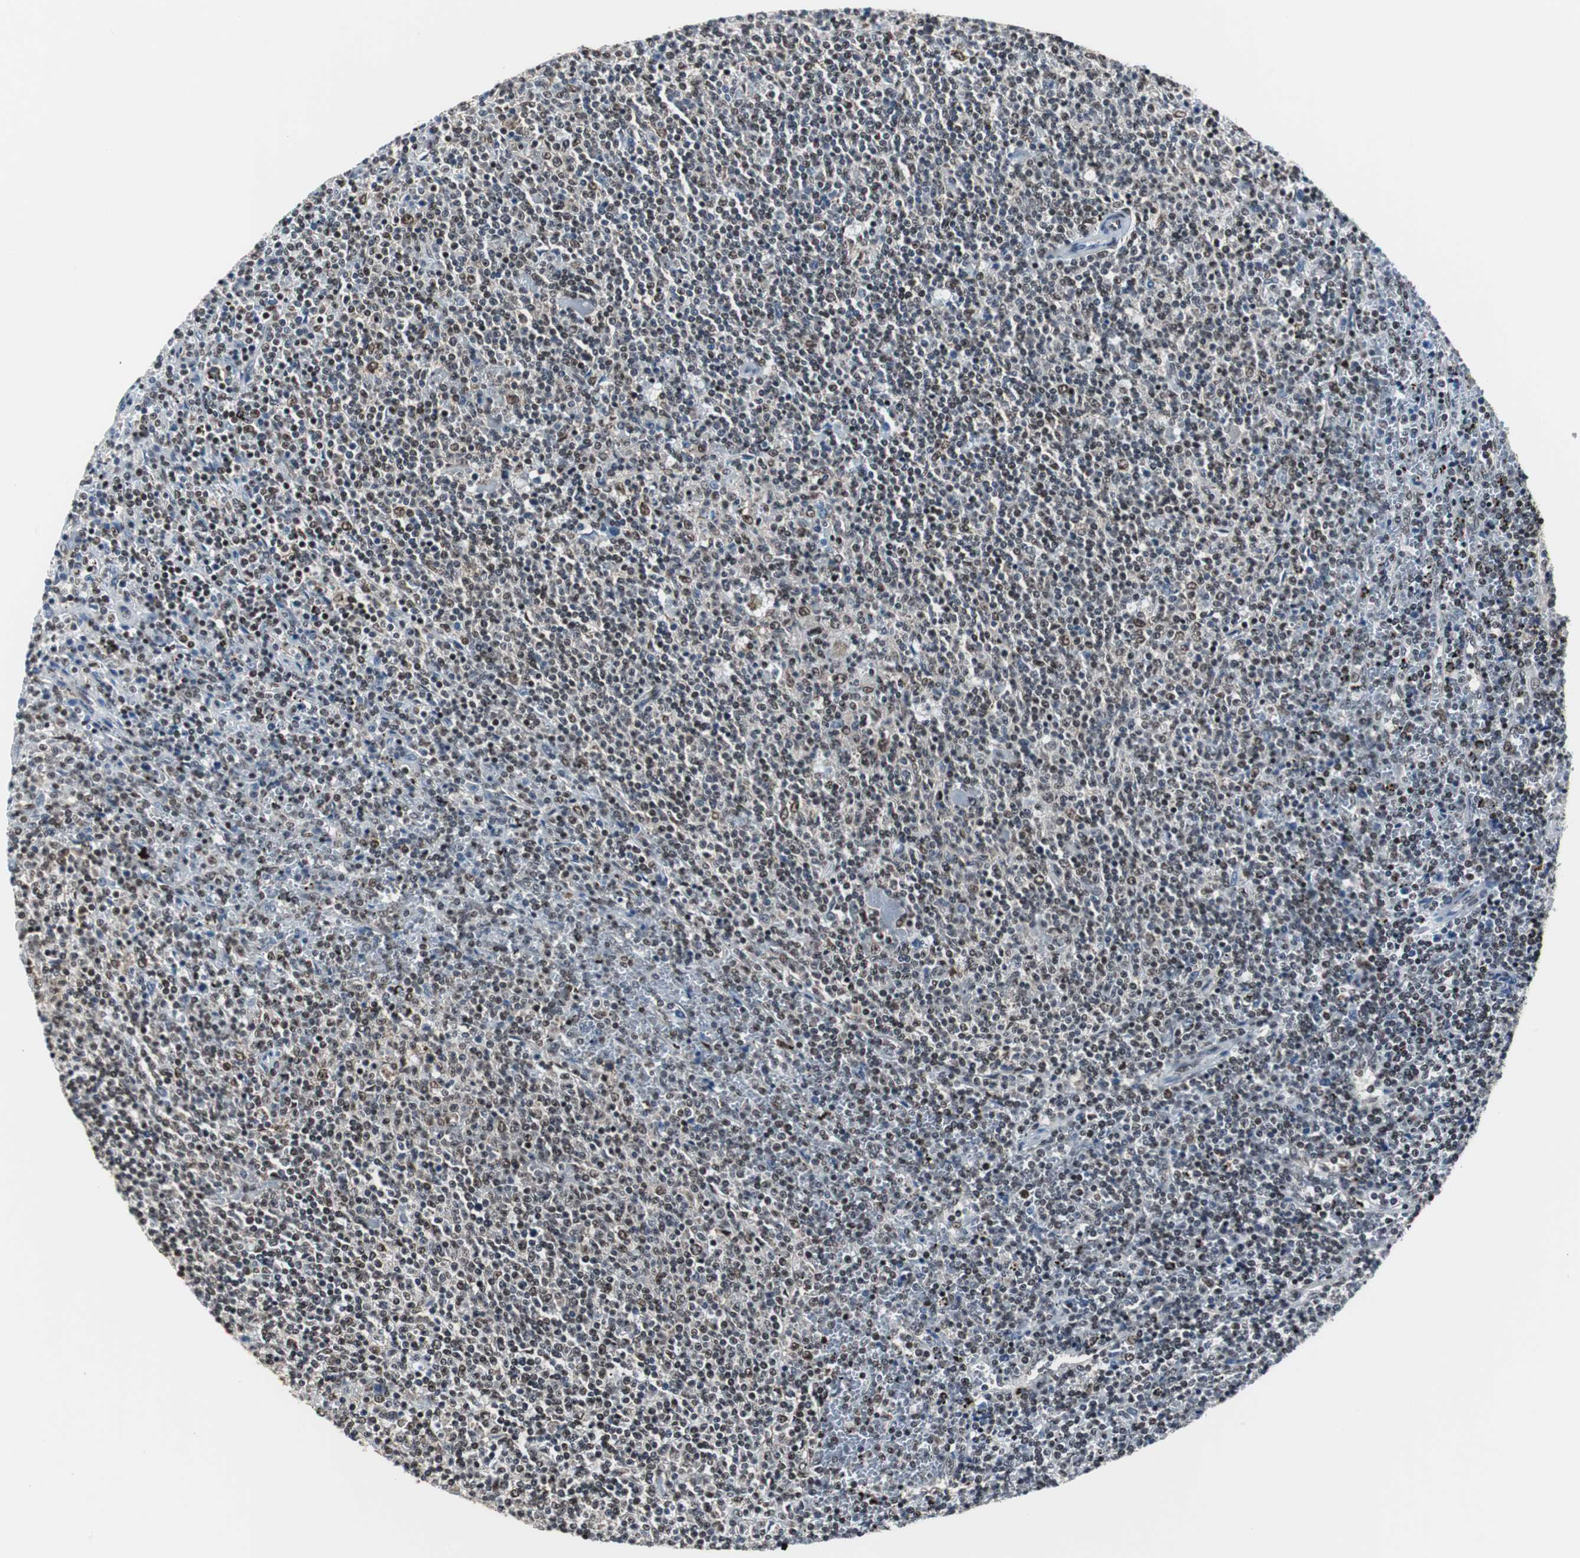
{"staining": {"intensity": "strong", "quantity": ">75%", "location": "nuclear"}, "tissue": "lymphoma", "cell_type": "Tumor cells", "image_type": "cancer", "snomed": [{"axis": "morphology", "description": "Malignant lymphoma, non-Hodgkin's type, Low grade"}, {"axis": "topography", "description": "Spleen"}], "caption": "Strong nuclear protein staining is present in approximately >75% of tumor cells in lymphoma.", "gene": "CDK9", "patient": {"sex": "female", "age": 50}}